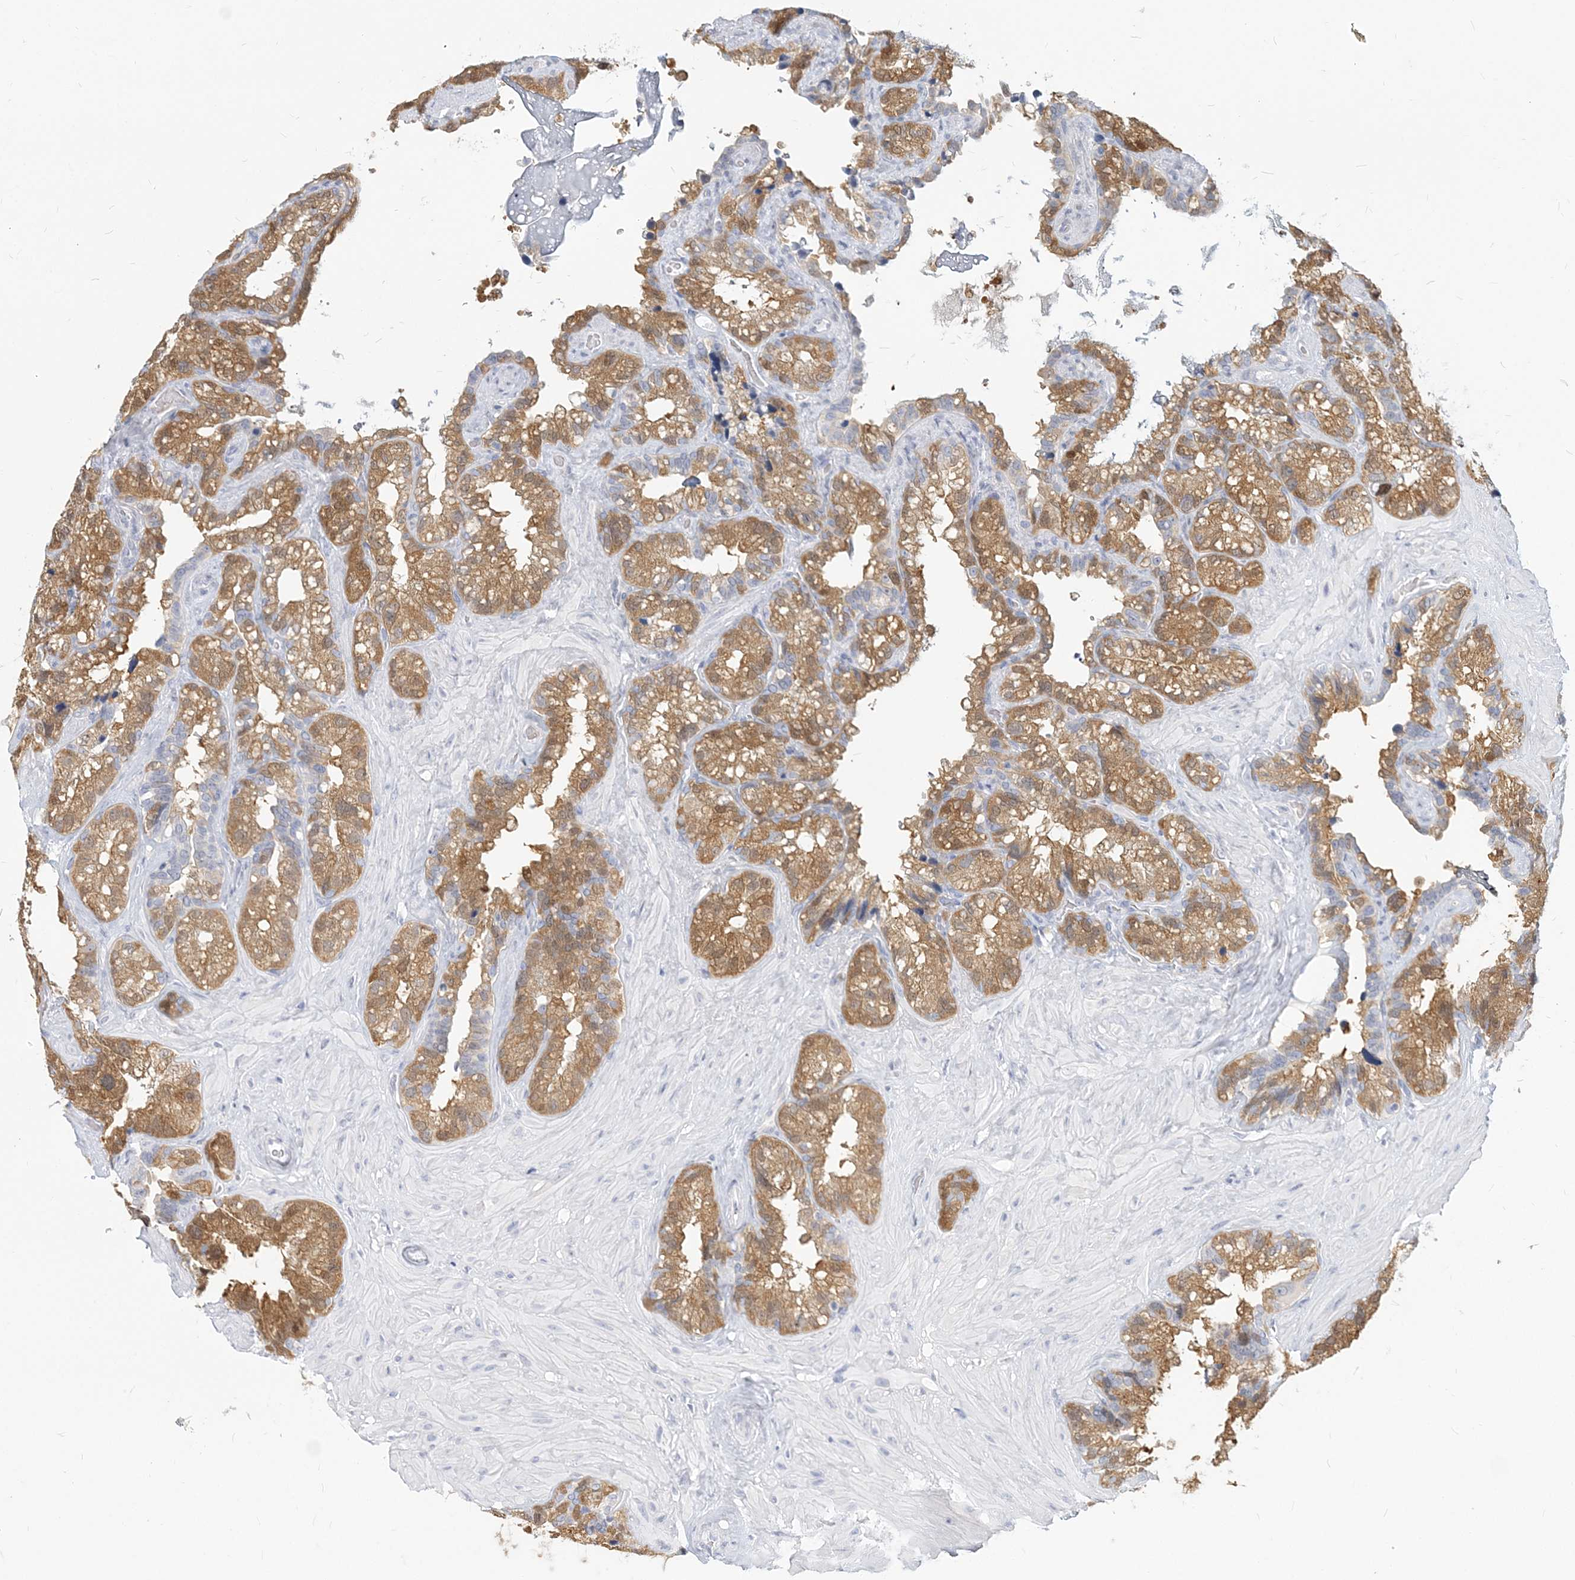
{"staining": {"intensity": "moderate", "quantity": ">75%", "location": "cytoplasmic/membranous"}, "tissue": "seminal vesicle", "cell_type": "Glandular cells", "image_type": "normal", "snomed": [{"axis": "morphology", "description": "Normal tissue, NOS"}, {"axis": "topography", "description": "Prostate"}, {"axis": "topography", "description": "Seminal veicle"}], "caption": "Seminal vesicle stained with a brown dye reveals moderate cytoplasmic/membranous positive staining in about >75% of glandular cells.", "gene": "GMPPA", "patient": {"sex": "male", "age": 68}}